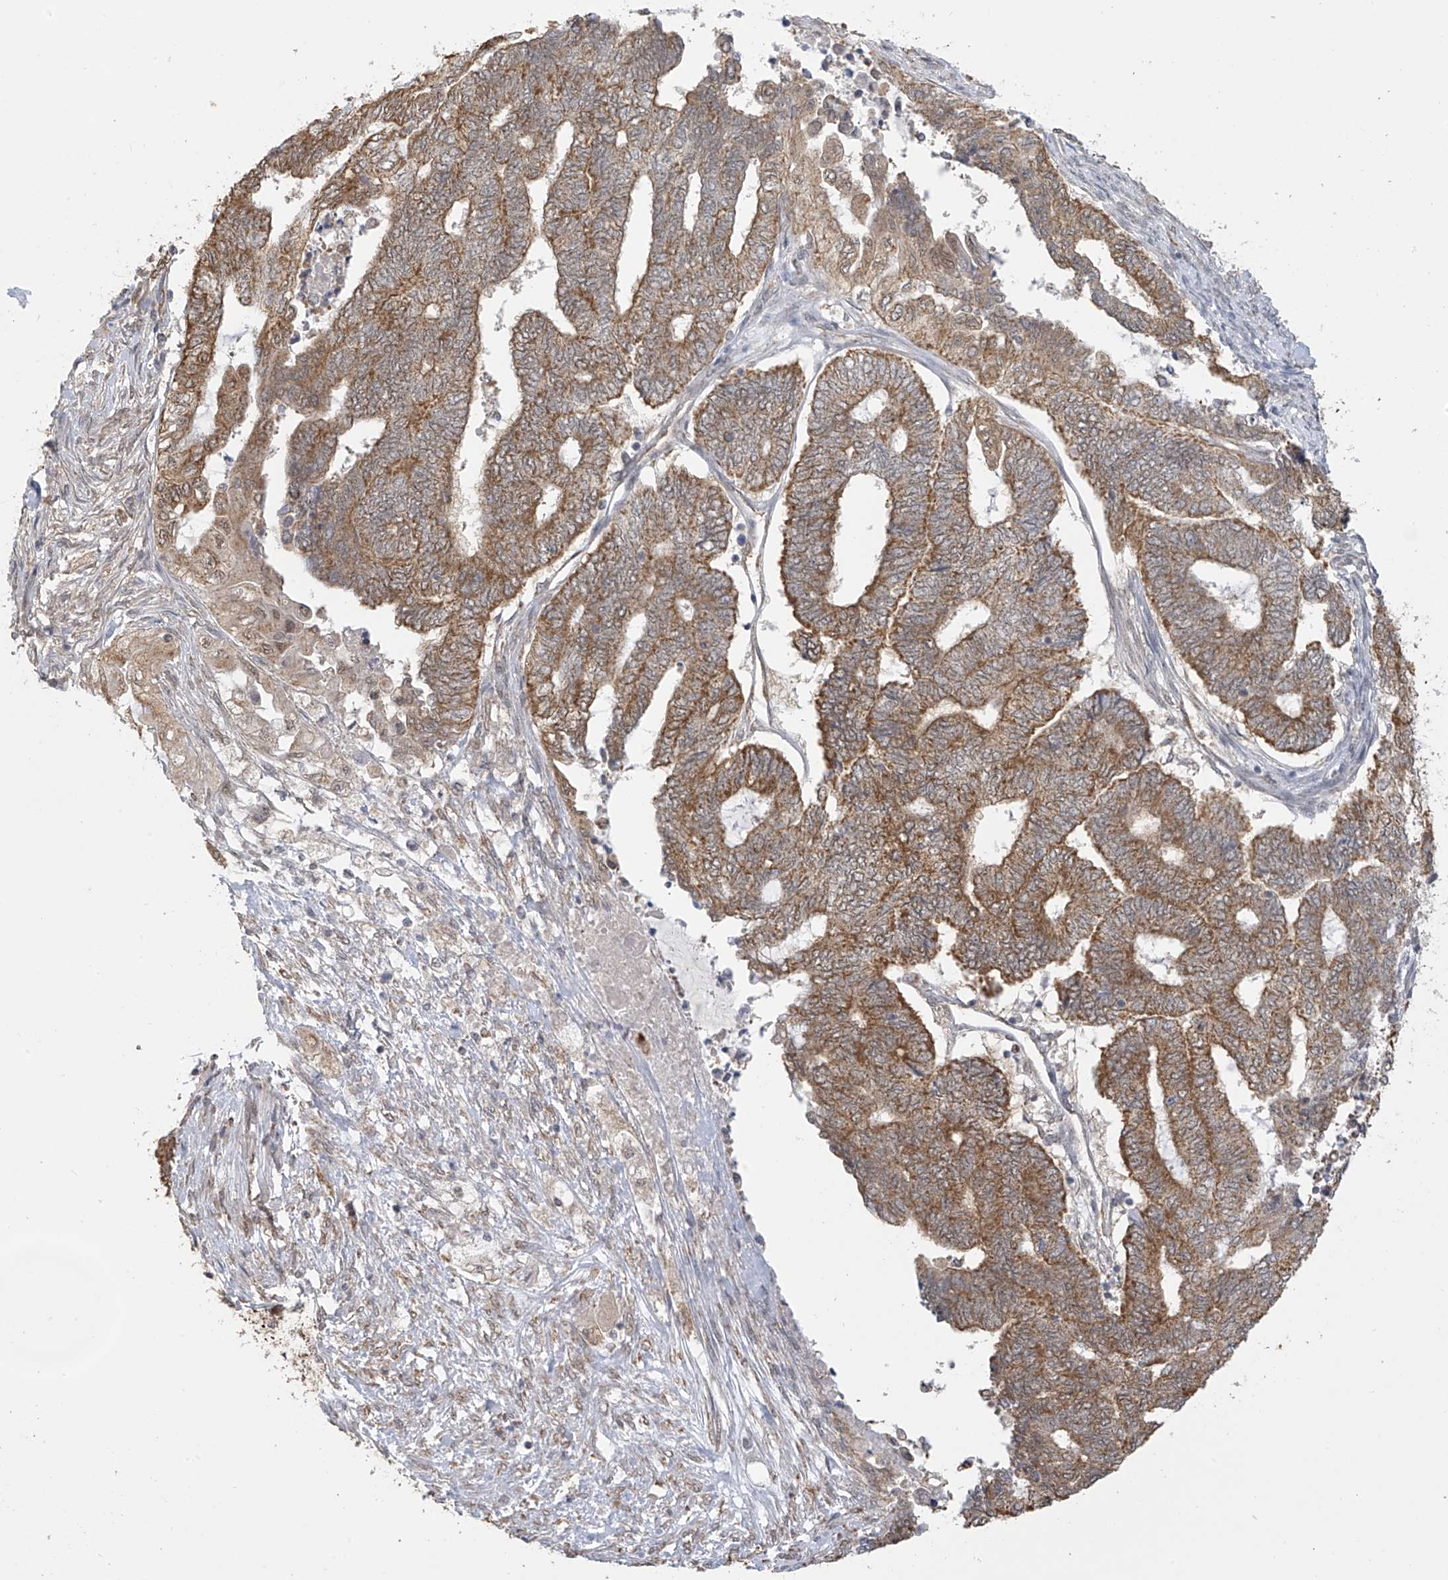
{"staining": {"intensity": "strong", "quantity": ">75%", "location": "cytoplasmic/membranous"}, "tissue": "endometrial cancer", "cell_type": "Tumor cells", "image_type": "cancer", "snomed": [{"axis": "morphology", "description": "Adenocarcinoma, NOS"}, {"axis": "topography", "description": "Uterus"}, {"axis": "topography", "description": "Endometrium"}], "caption": "Human endometrial adenocarcinoma stained with a protein marker exhibits strong staining in tumor cells.", "gene": "KIAA1522", "patient": {"sex": "female", "age": 70}}